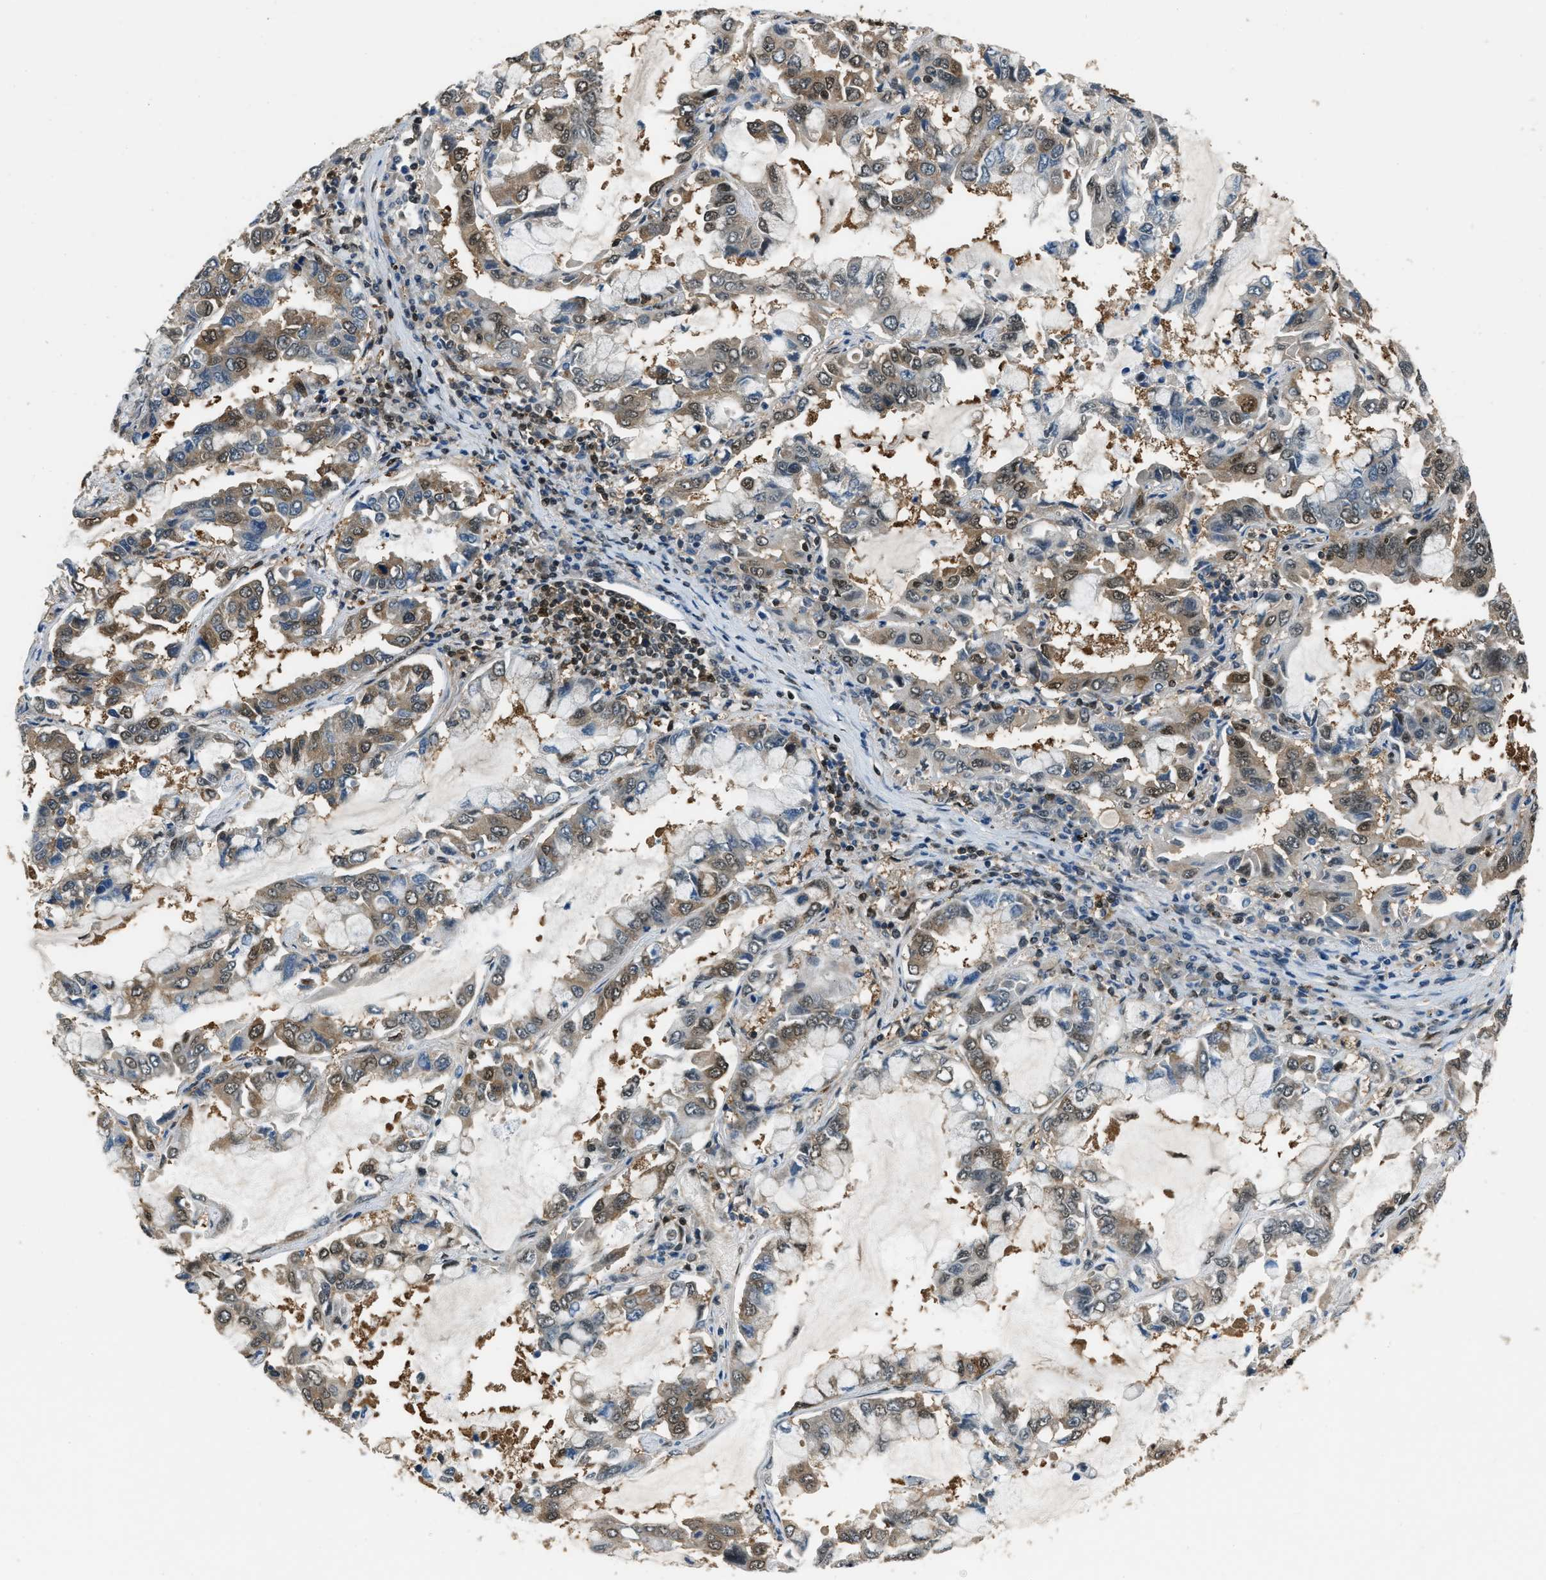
{"staining": {"intensity": "weak", "quantity": ">75%", "location": "cytoplasmic/membranous,nuclear"}, "tissue": "lung cancer", "cell_type": "Tumor cells", "image_type": "cancer", "snomed": [{"axis": "morphology", "description": "Adenocarcinoma, NOS"}, {"axis": "topography", "description": "Lung"}], "caption": "Protein staining displays weak cytoplasmic/membranous and nuclear expression in approximately >75% of tumor cells in lung adenocarcinoma.", "gene": "NUDCD3", "patient": {"sex": "male", "age": 64}}